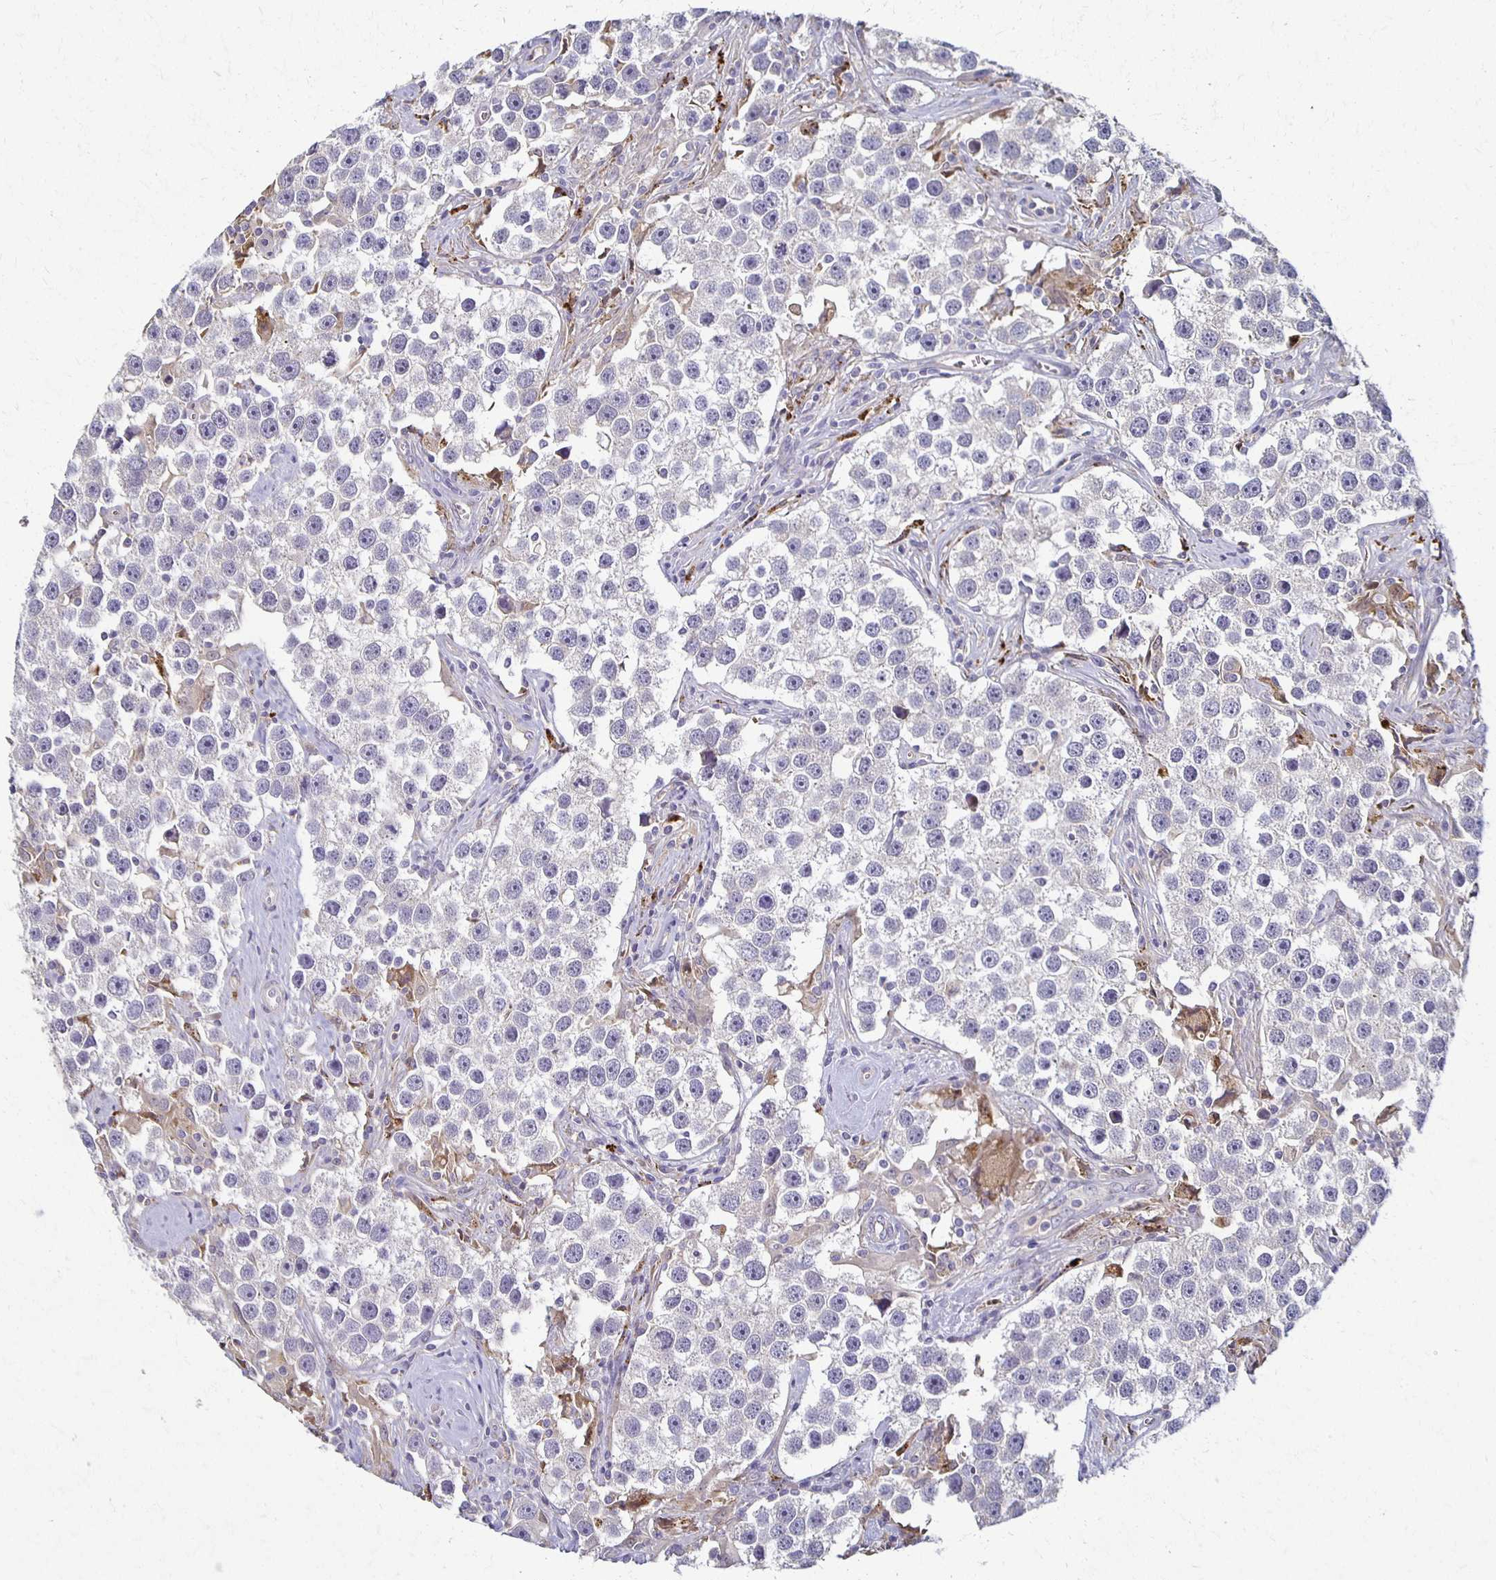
{"staining": {"intensity": "negative", "quantity": "none", "location": "none"}, "tissue": "testis cancer", "cell_type": "Tumor cells", "image_type": "cancer", "snomed": [{"axis": "morphology", "description": "Seminoma, NOS"}, {"axis": "topography", "description": "Testis"}], "caption": "Immunohistochemistry photomicrograph of neoplastic tissue: testis cancer (seminoma) stained with DAB (3,3'-diaminobenzidine) demonstrates no significant protein staining in tumor cells.", "gene": "GPX4", "patient": {"sex": "male", "age": 49}}